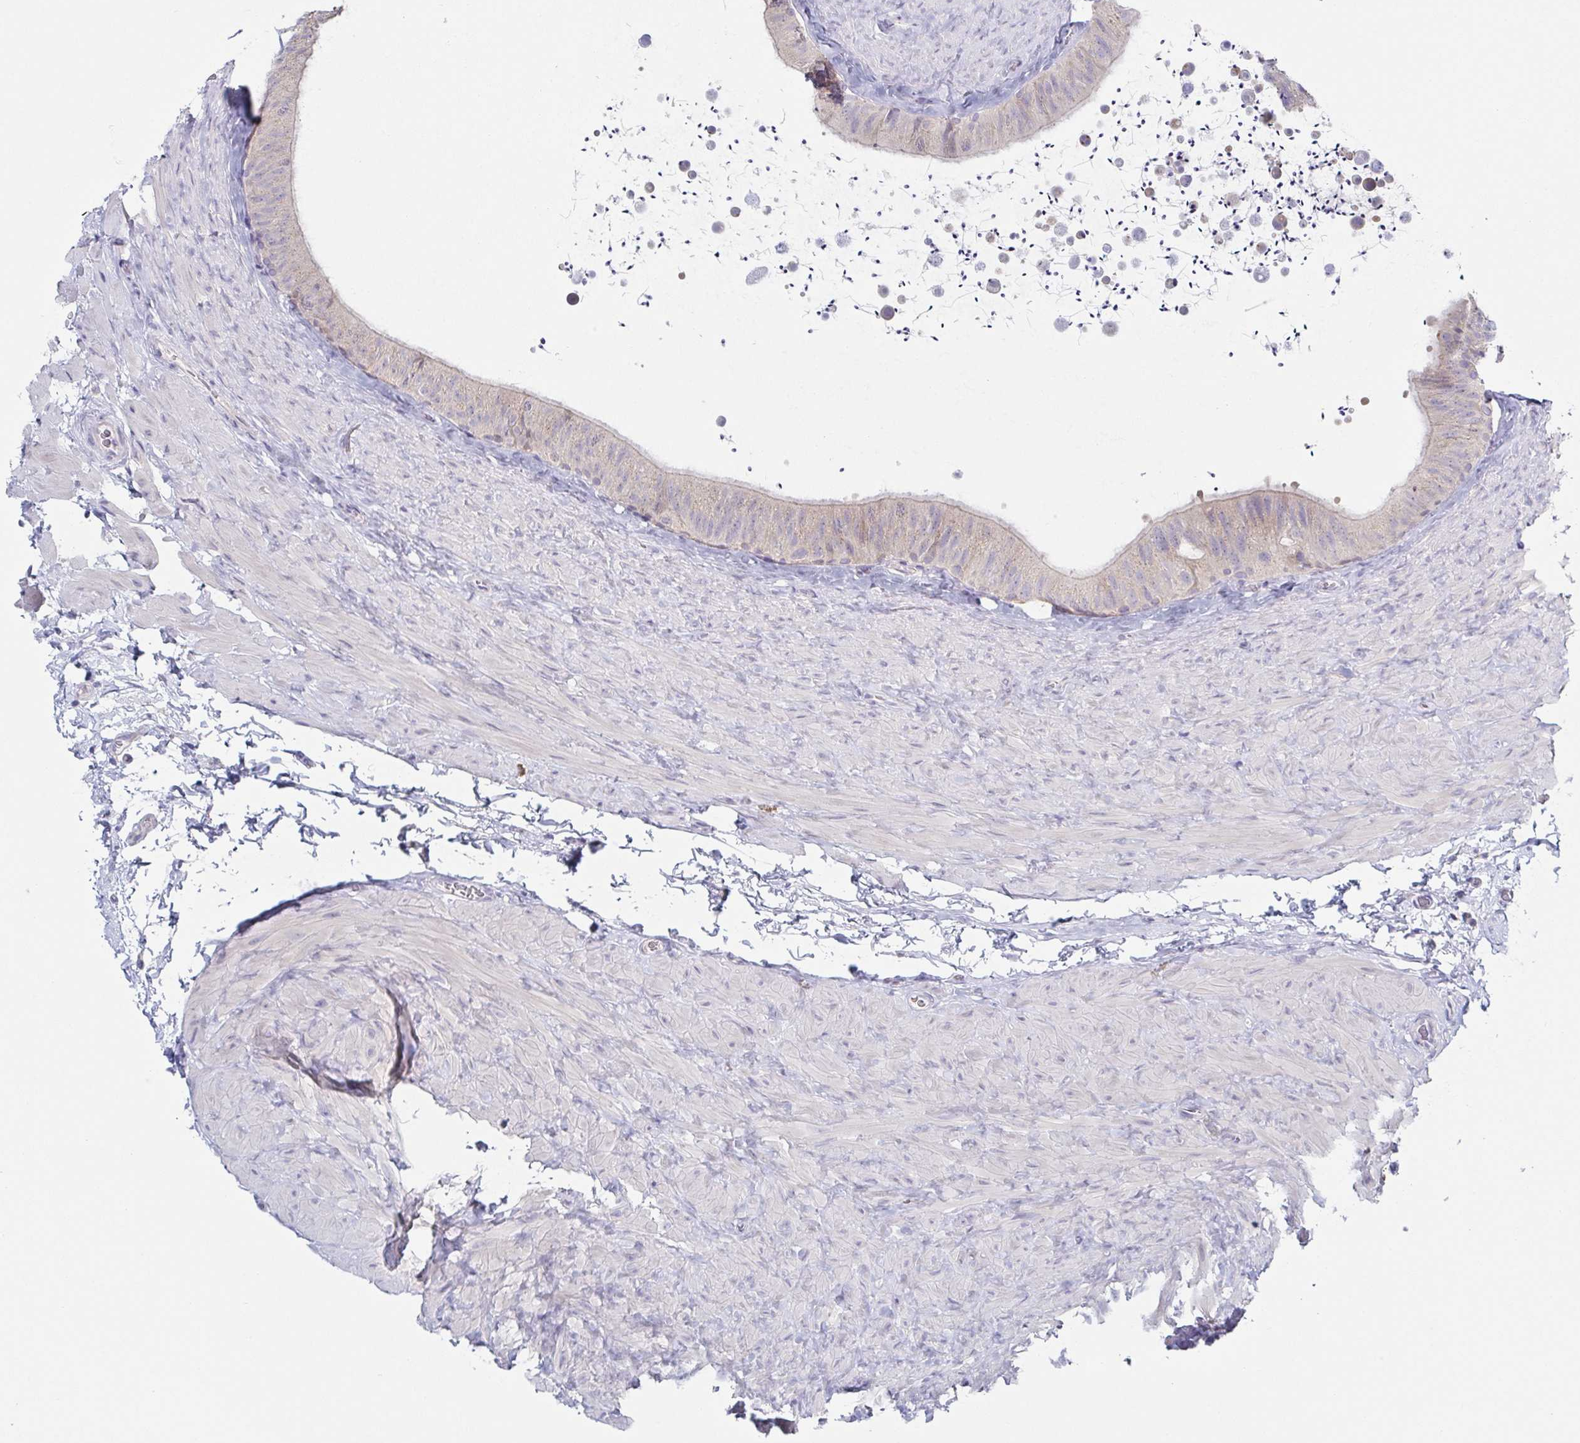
{"staining": {"intensity": "negative", "quantity": "none", "location": "none"}, "tissue": "epididymis", "cell_type": "Glandular cells", "image_type": "normal", "snomed": [{"axis": "morphology", "description": "Normal tissue, NOS"}, {"axis": "topography", "description": "Epididymis, spermatic cord, NOS"}, {"axis": "topography", "description": "Epididymis"}], "caption": "Human epididymis stained for a protein using IHC reveals no expression in glandular cells.", "gene": "HTR2A", "patient": {"sex": "male", "age": 31}}